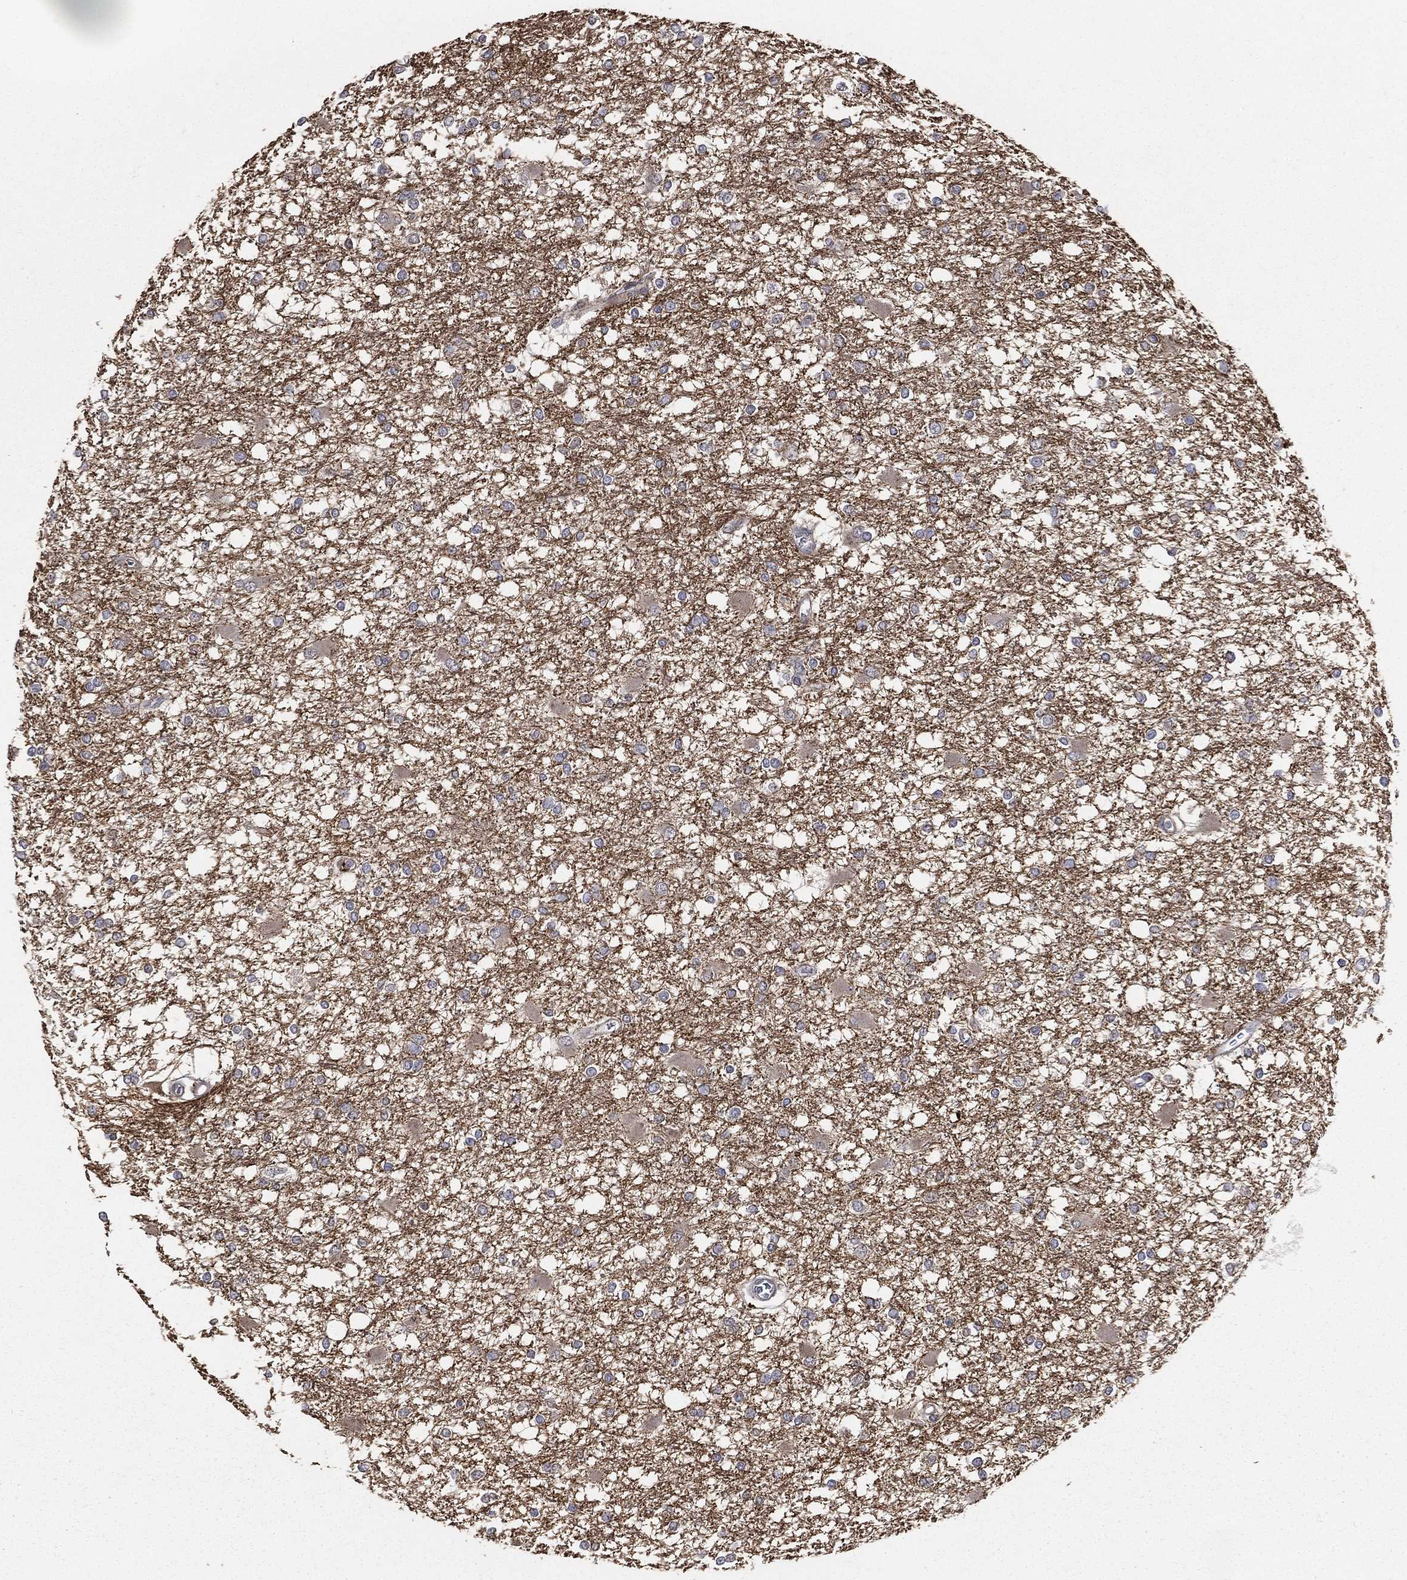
{"staining": {"intensity": "negative", "quantity": "none", "location": "none"}, "tissue": "glioma", "cell_type": "Tumor cells", "image_type": "cancer", "snomed": [{"axis": "morphology", "description": "Glioma, malignant, High grade"}, {"axis": "topography", "description": "Cerebral cortex"}], "caption": "An IHC photomicrograph of malignant glioma (high-grade) is shown. There is no staining in tumor cells of malignant glioma (high-grade).", "gene": "SNAP25", "patient": {"sex": "male", "age": 79}}